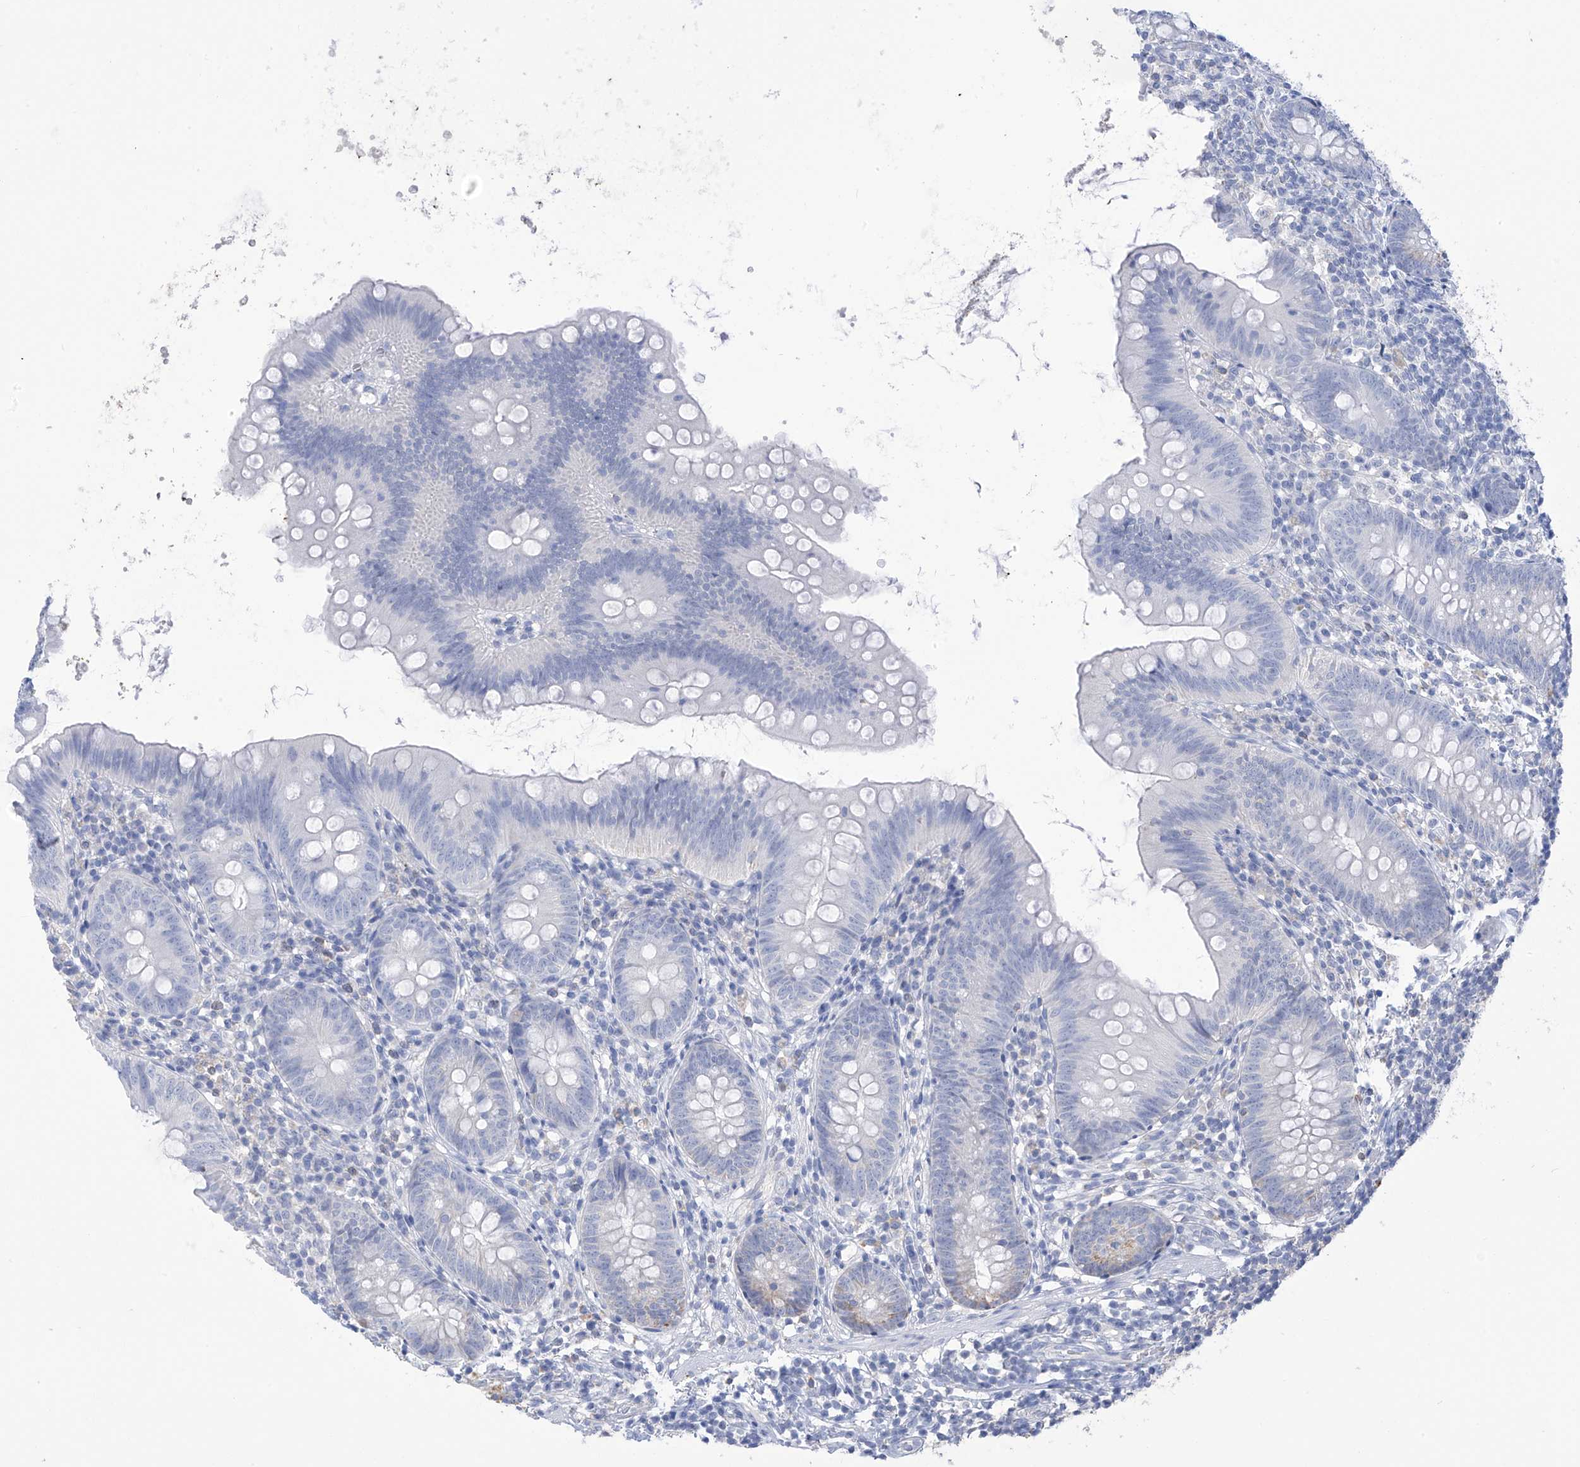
{"staining": {"intensity": "negative", "quantity": "none", "location": "none"}, "tissue": "appendix", "cell_type": "Glandular cells", "image_type": "normal", "snomed": [{"axis": "morphology", "description": "Normal tissue, NOS"}, {"axis": "topography", "description": "Appendix"}], "caption": "This is an immunohistochemistry histopathology image of normal human appendix. There is no staining in glandular cells.", "gene": "OGT", "patient": {"sex": "female", "age": 62}}